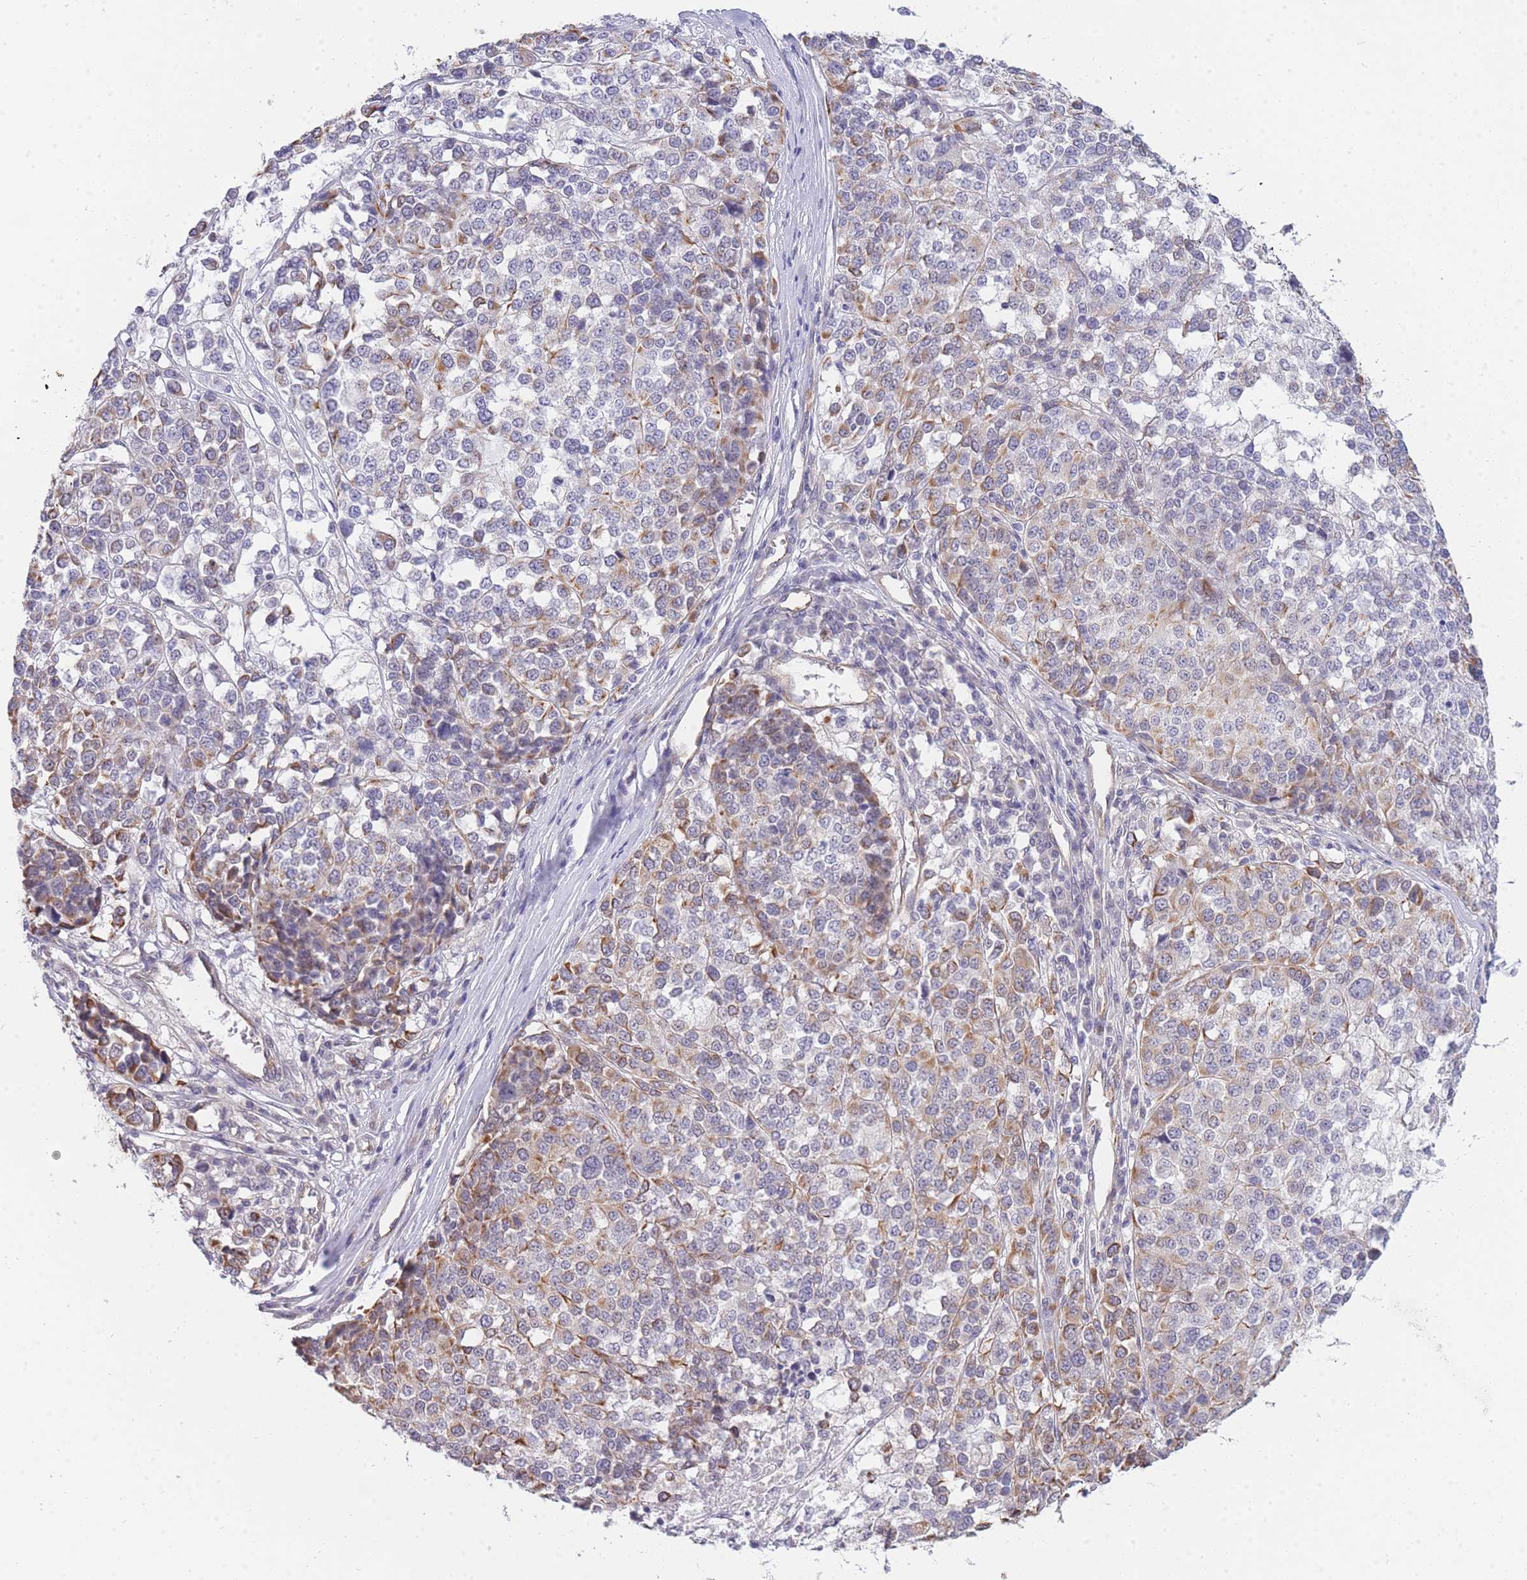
{"staining": {"intensity": "weak", "quantity": "<25%", "location": "cytoplasmic/membranous"}, "tissue": "melanoma", "cell_type": "Tumor cells", "image_type": "cancer", "snomed": [{"axis": "morphology", "description": "Malignant melanoma, Metastatic site"}, {"axis": "topography", "description": "Lymph node"}], "caption": "Immunohistochemical staining of melanoma reveals no significant expression in tumor cells.", "gene": "C19orf25", "patient": {"sex": "male", "age": 44}}